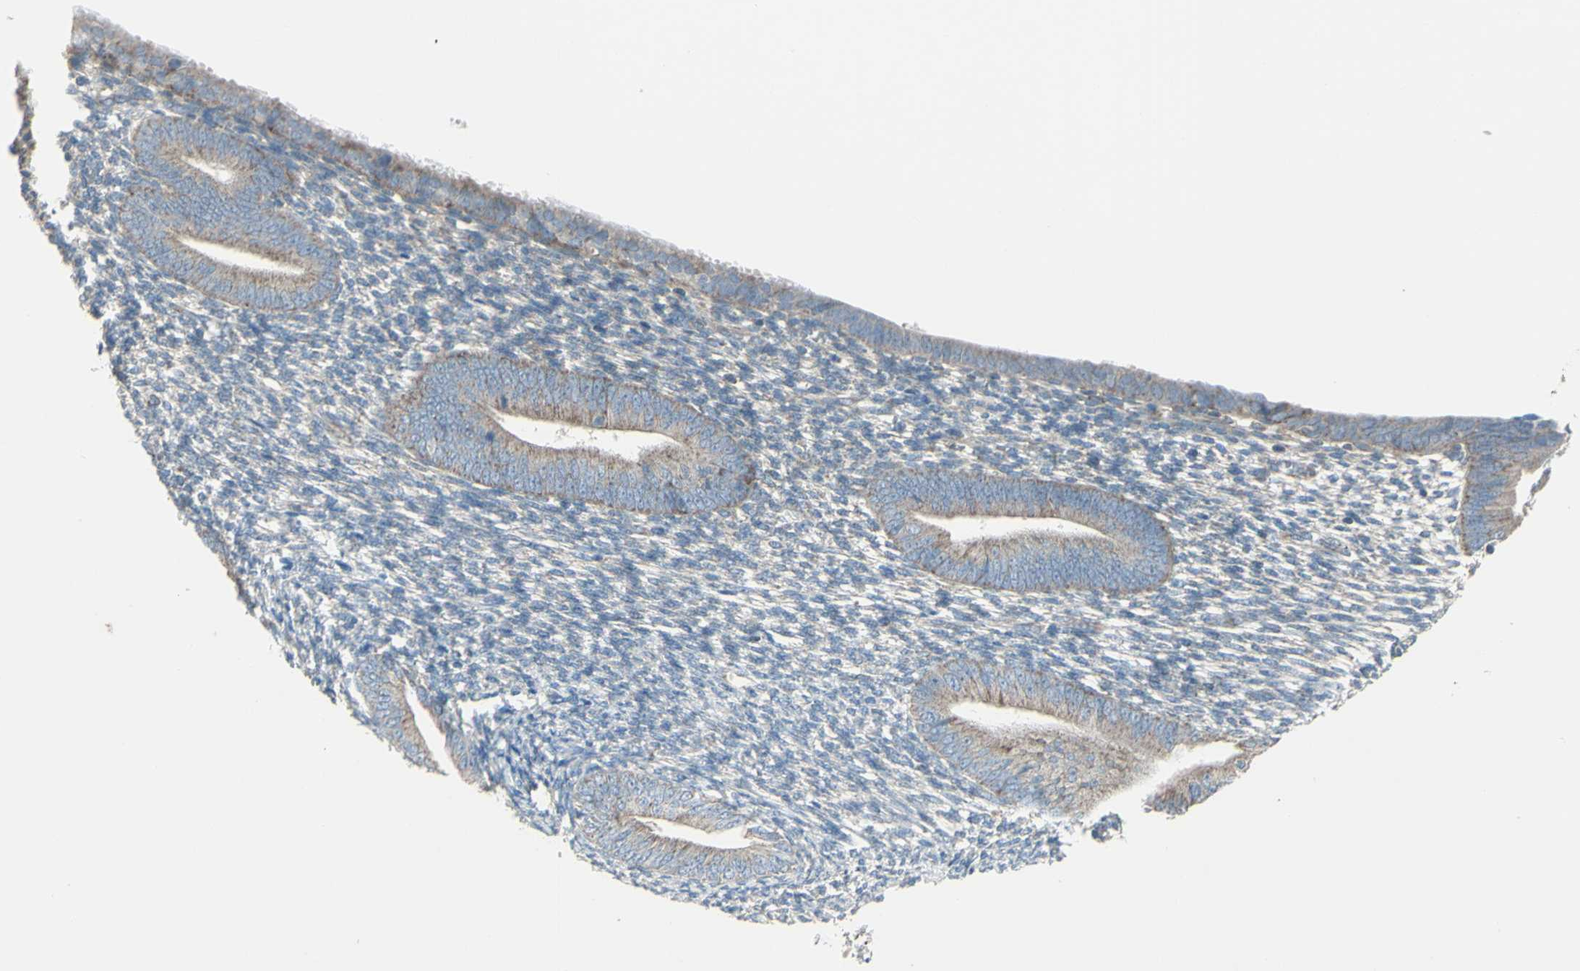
{"staining": {"intensity": "weak", "quantity": "<25%", "location": "cytoplasmic/membranous"}, "tissue": "endometrium", "cell_type": "Cells in endometrial stroma", "image_type": "normal", "snomed": [{"axis": "morphology", "description": "Normal tissue, NOS"}, {"axis": "topography", "description": "Endometrium"}], "caption": "An immunohistochemistry (IHC) micrograph of unremarkable endometrium is shown. There is no staining in cells in endometrial stroma of endometrium. (DAB (3,3'-diaminobenzidine) immunohistochemistry, high magnification).", "gene": "FAM171B", "patient": {"sex": "female", "age": 57}}